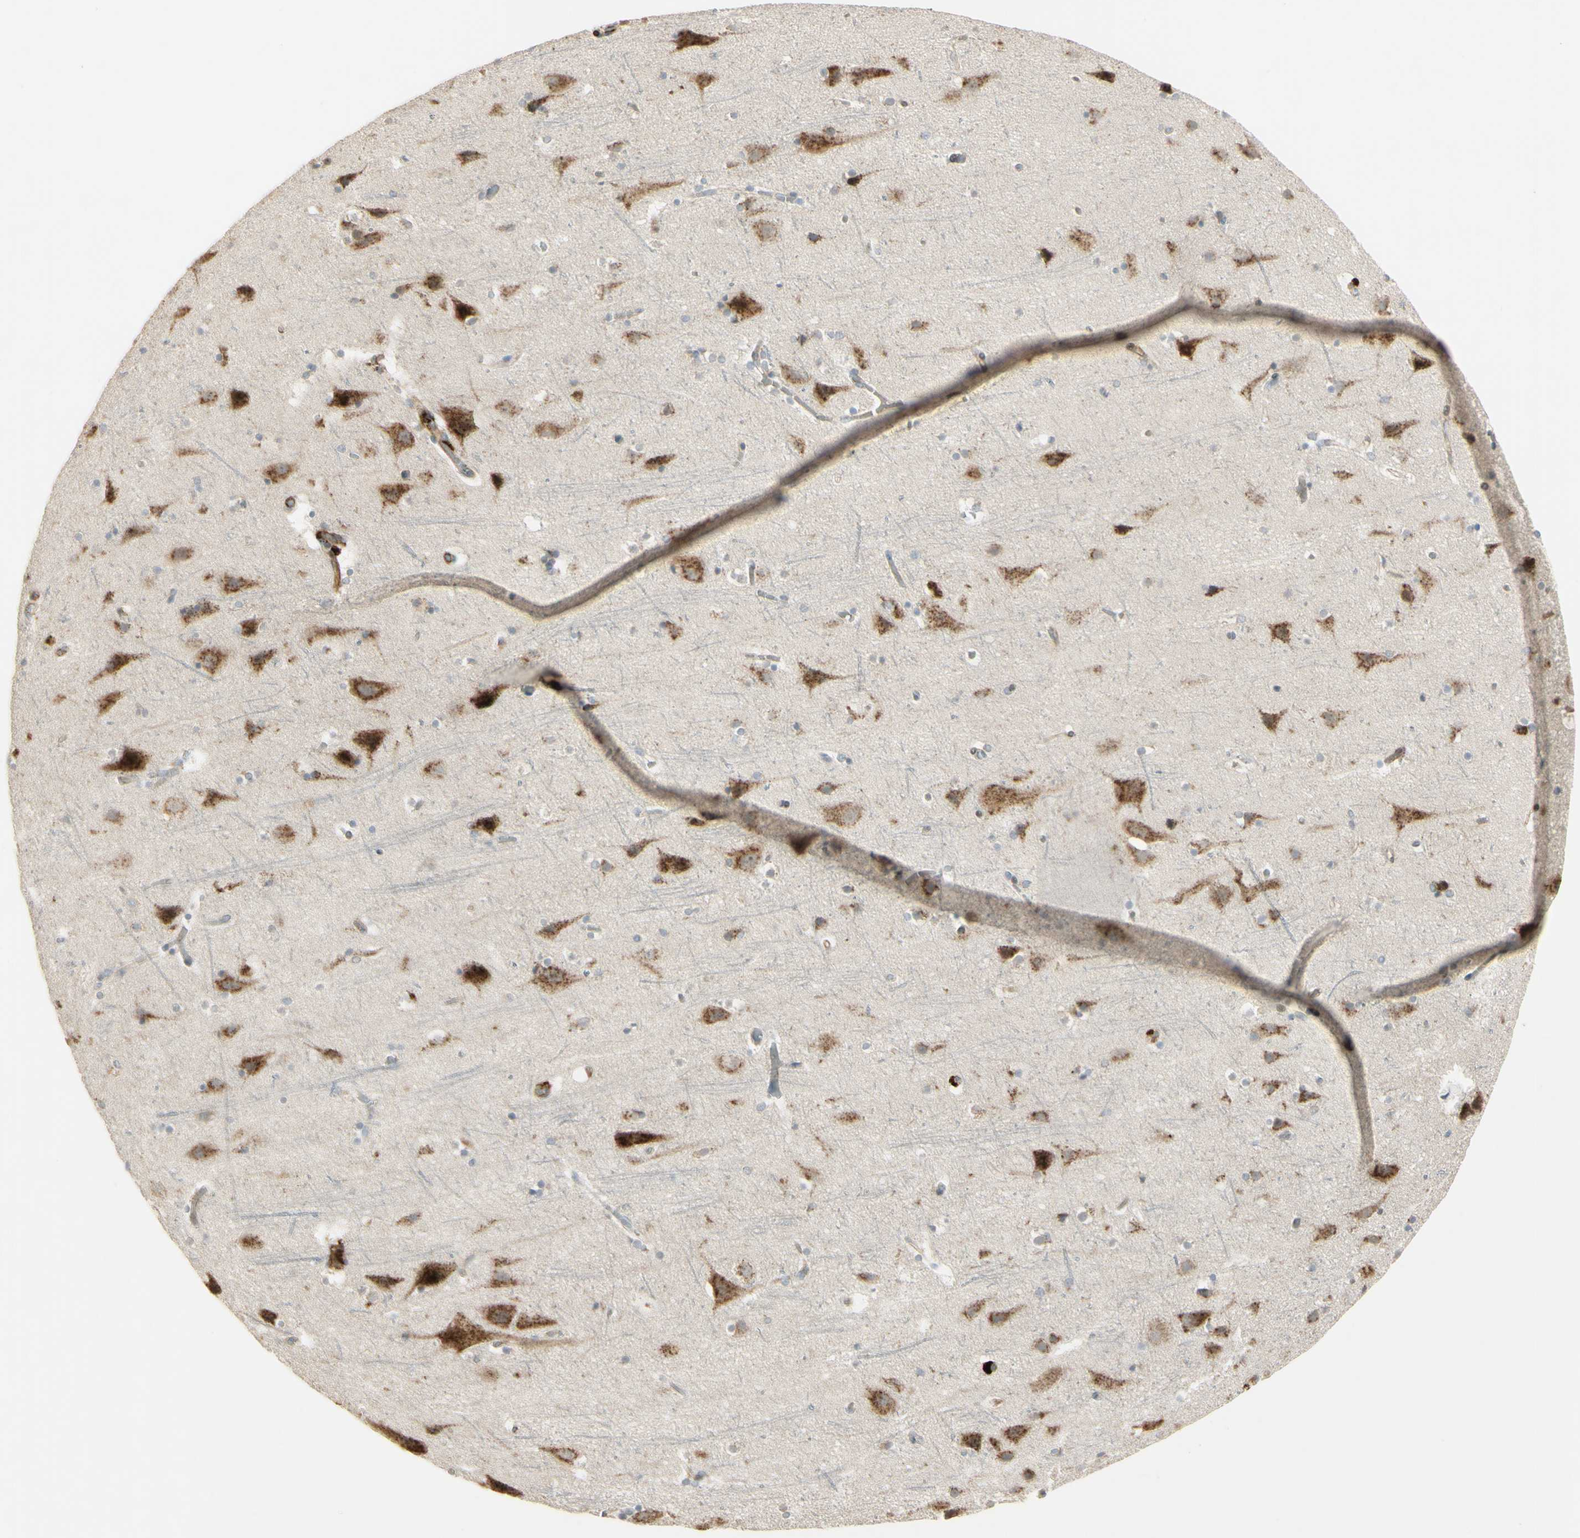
{"staining": {"intensity": "negative", "quantity": "none", "location": "none"}, "tissue": "cerebral cortex", "cell_type": "Endothelial cells", "image_type": "normal", "snomed": [{"axis": "morphology", "description": "Normal tissue, NOS"}, {"axis": "topography", "description": "Cerebral cortex"}], "caption": "The image shows no significant staining in endothelial cells of cerebral cortex.", "gene": "NDFIP1", "patient": {"sex": "male", "age": 45}}